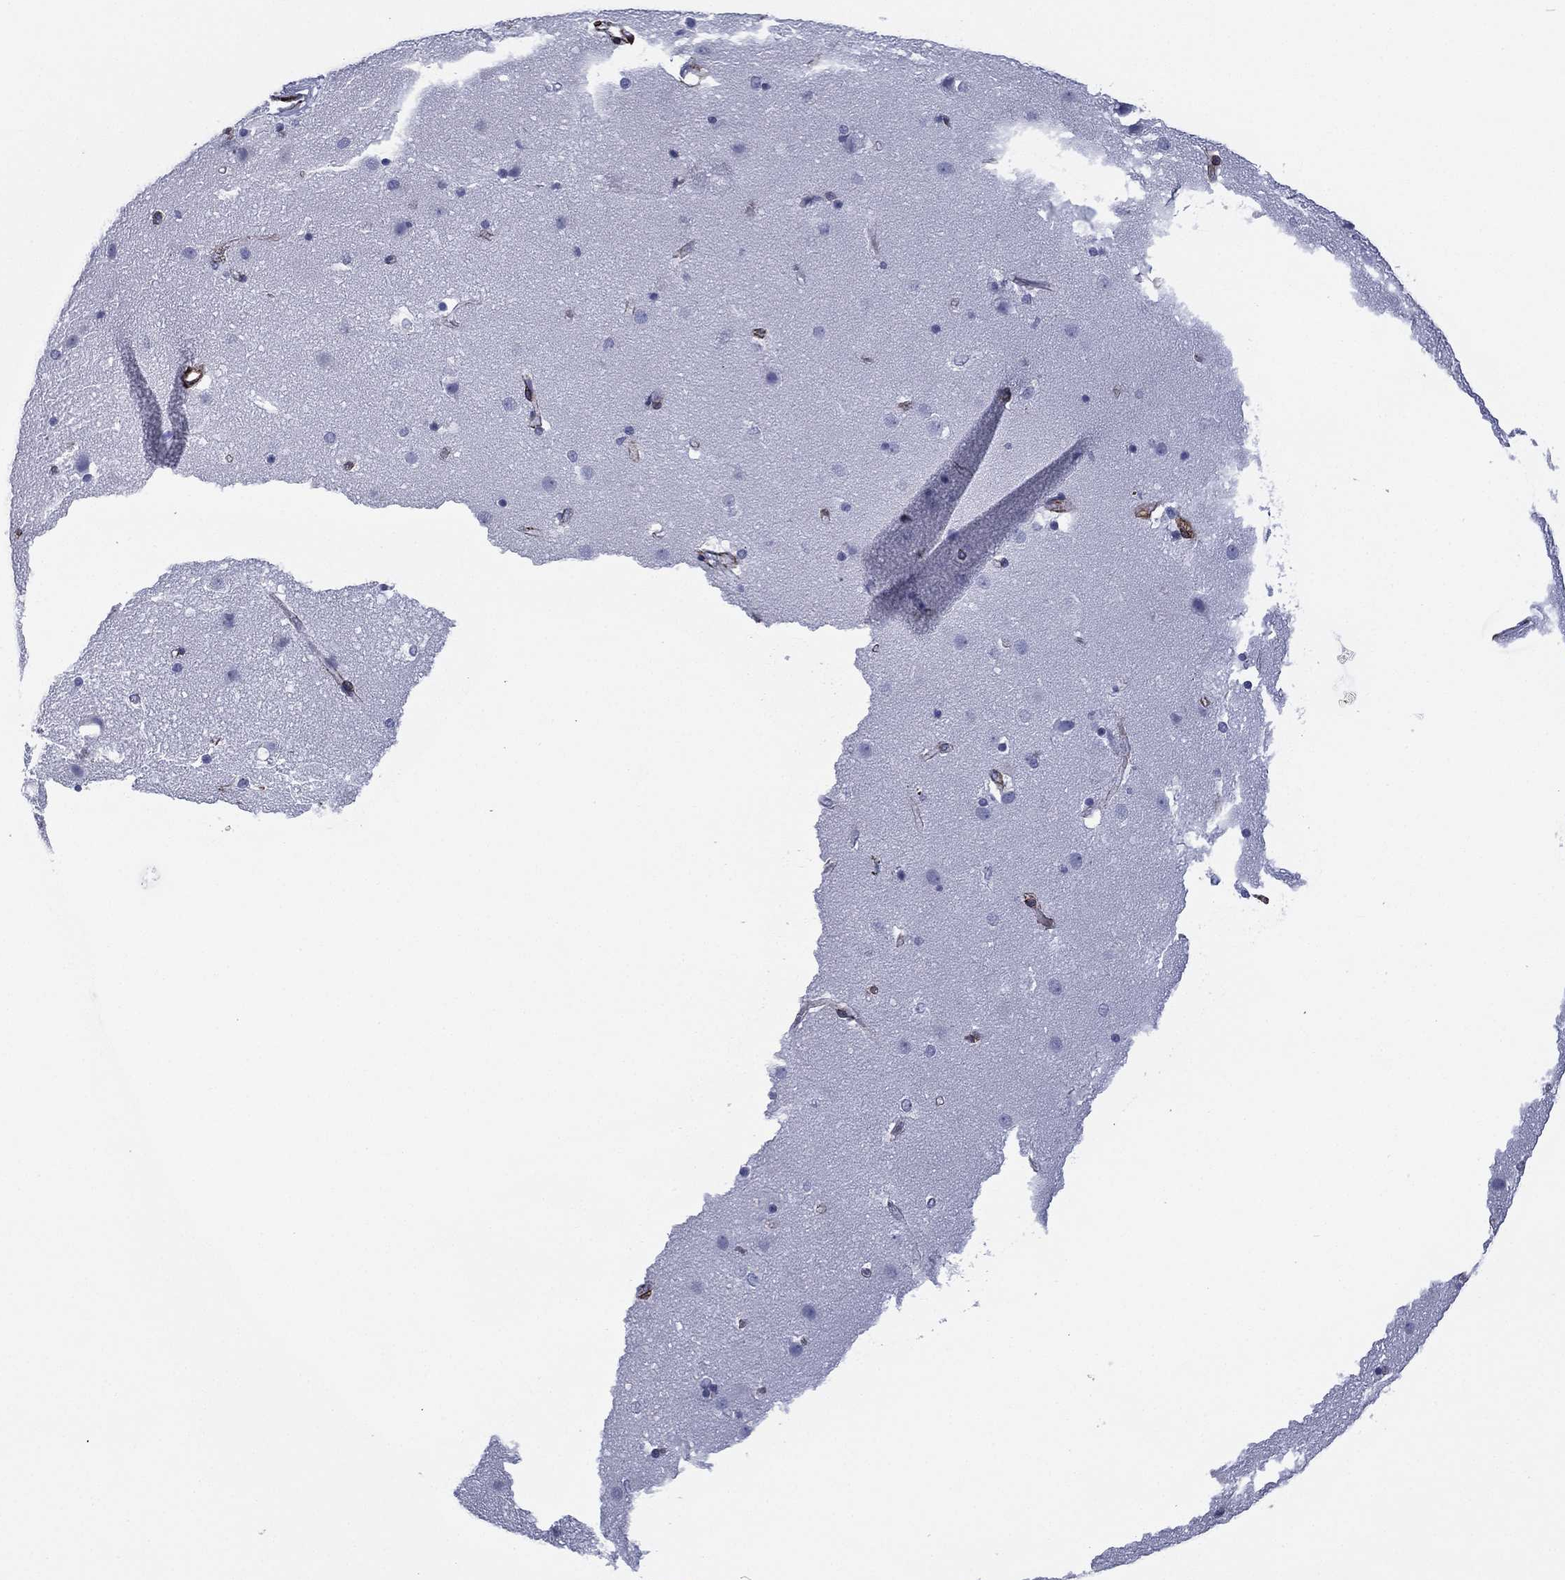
{"staining": {"intensity": "negative", "quantity": "none", "location": "none"}, "tissue": "caudate", "cell_type": "Glial cells", "image_type": "normal", "snomed": [{"axis": "morphology", "description": "Normal tissue, NOS"}, {"axis": "topography", "description": "Lateral ventricle wall"}], "caption": "This is an immunohistochemistry (IHC) image of unremarkable human caudate. There is no staining in glial cells.", "gene": "CAVIN3", "patient": {"sex": "female", "age": 71}}